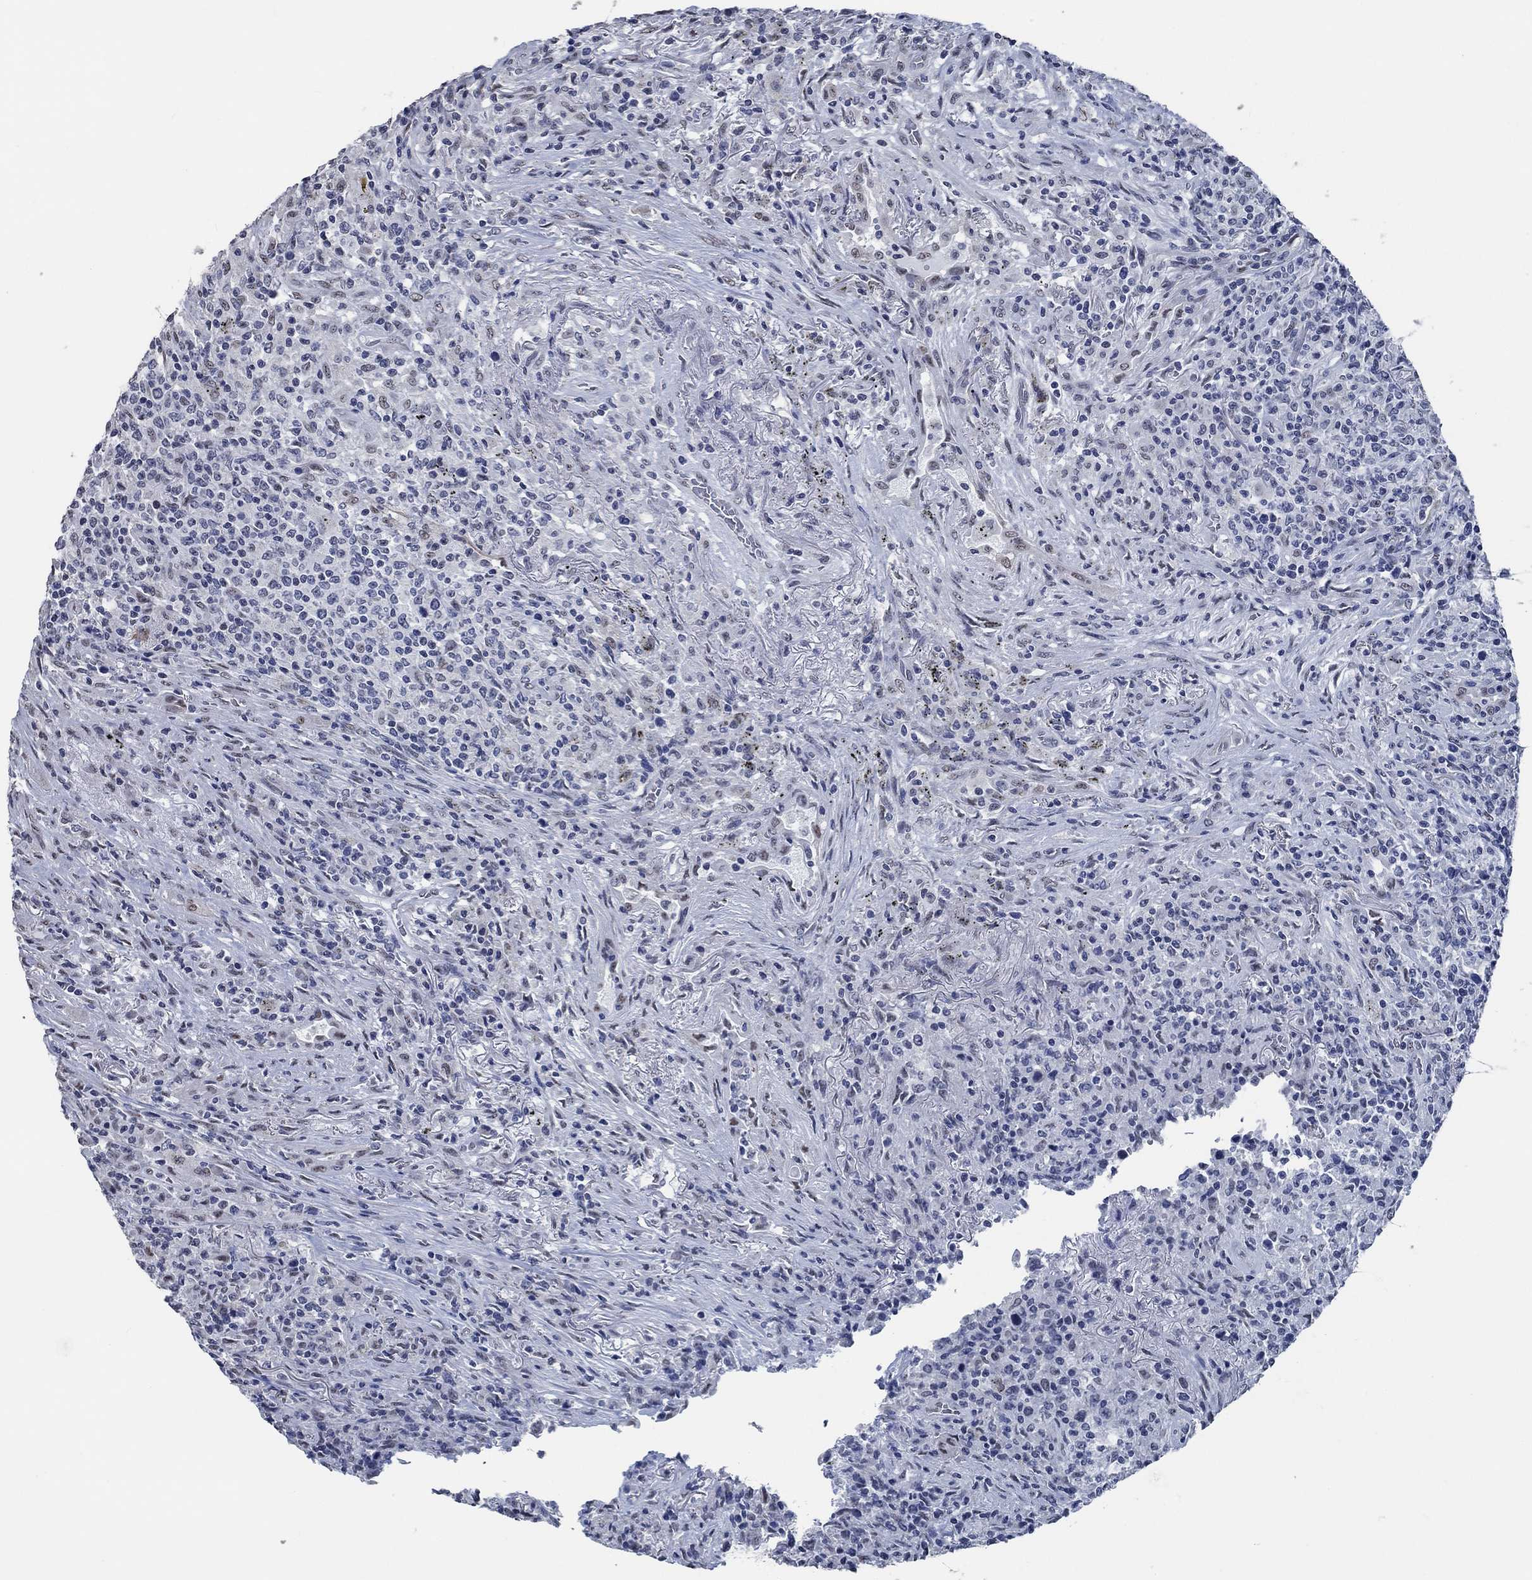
{"staining": {"intensity": "negative", "quantity": "none", "location": "none"}, "tissue": "lymphoma", "cell_type": "Tumor cells", "image_type": "cancer", "snomed": [{"axis": "morphology", "description": "Malignant lymphoma, non-Hodgkin's type, High grade"}, {"axis": "topography", "description": "Lung"}], "caption": "DAB immunohistochemical staining of lymphoma shows no significant positivity in tumor cells.", "gene": "OBSCN", "patient": {"sex": "male", "age": 79}}